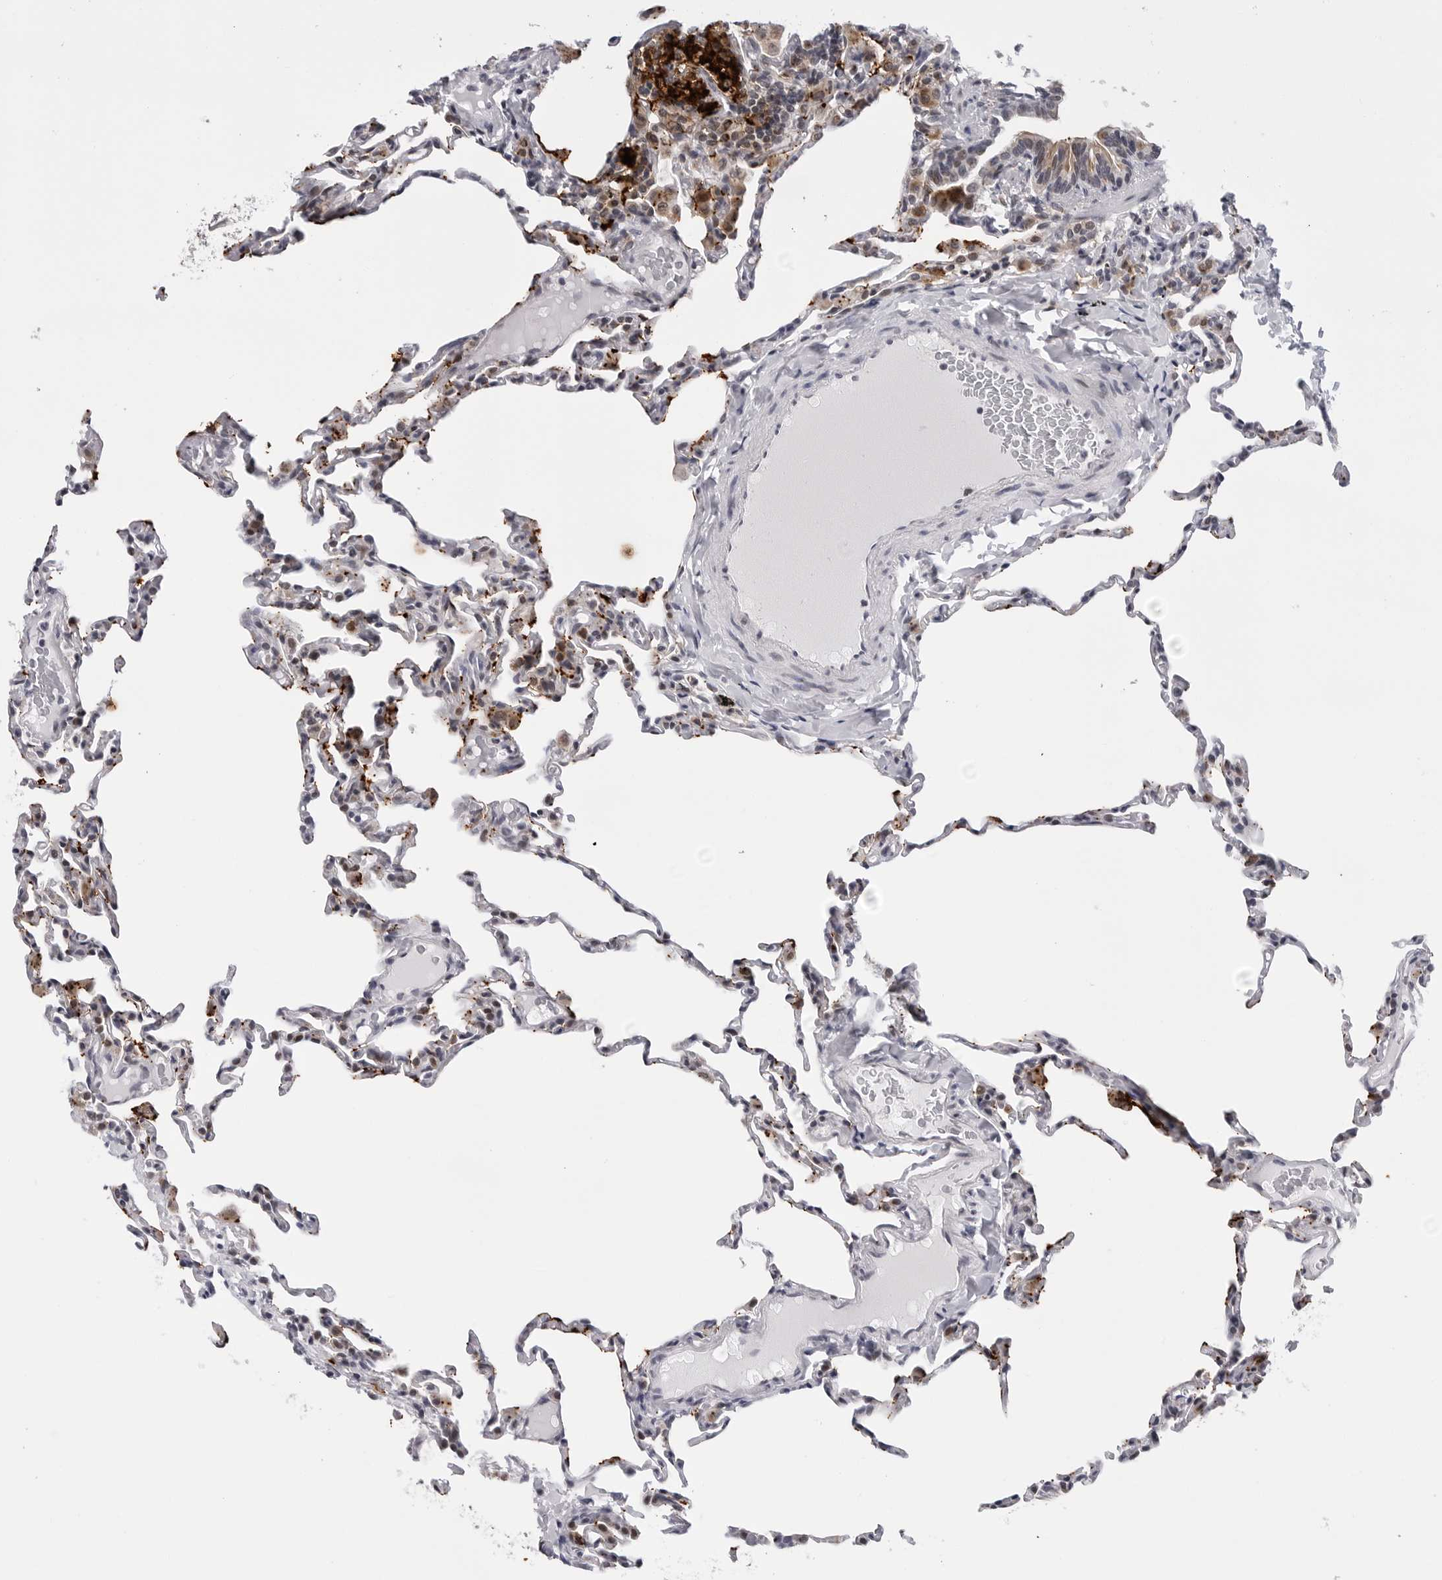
{"staining": {"intensity": "moderate", "quantity": "<25%", "location": "cytoplasmic/membranous"}, "tissue": "lung", "cell_type": "Alveolar cells", "image_type": "normal", "snomed": [{"axis": "morphology", "description": "Normal tissue, NOS"}, {"axis": "topography", "description": "Lung"}], "caption": "Immunohistochemistry image of benign lung: lung stained using immunohistochemistry (IHC) exhibits low levels of moderate protein expression localized specifically in the cytoplasmic/membranous of alveolar cells, appearing as a cytoplasmic/membranous brown color.", "gene": "CDK20", "patient": {"sex": "male", "age": 20}}